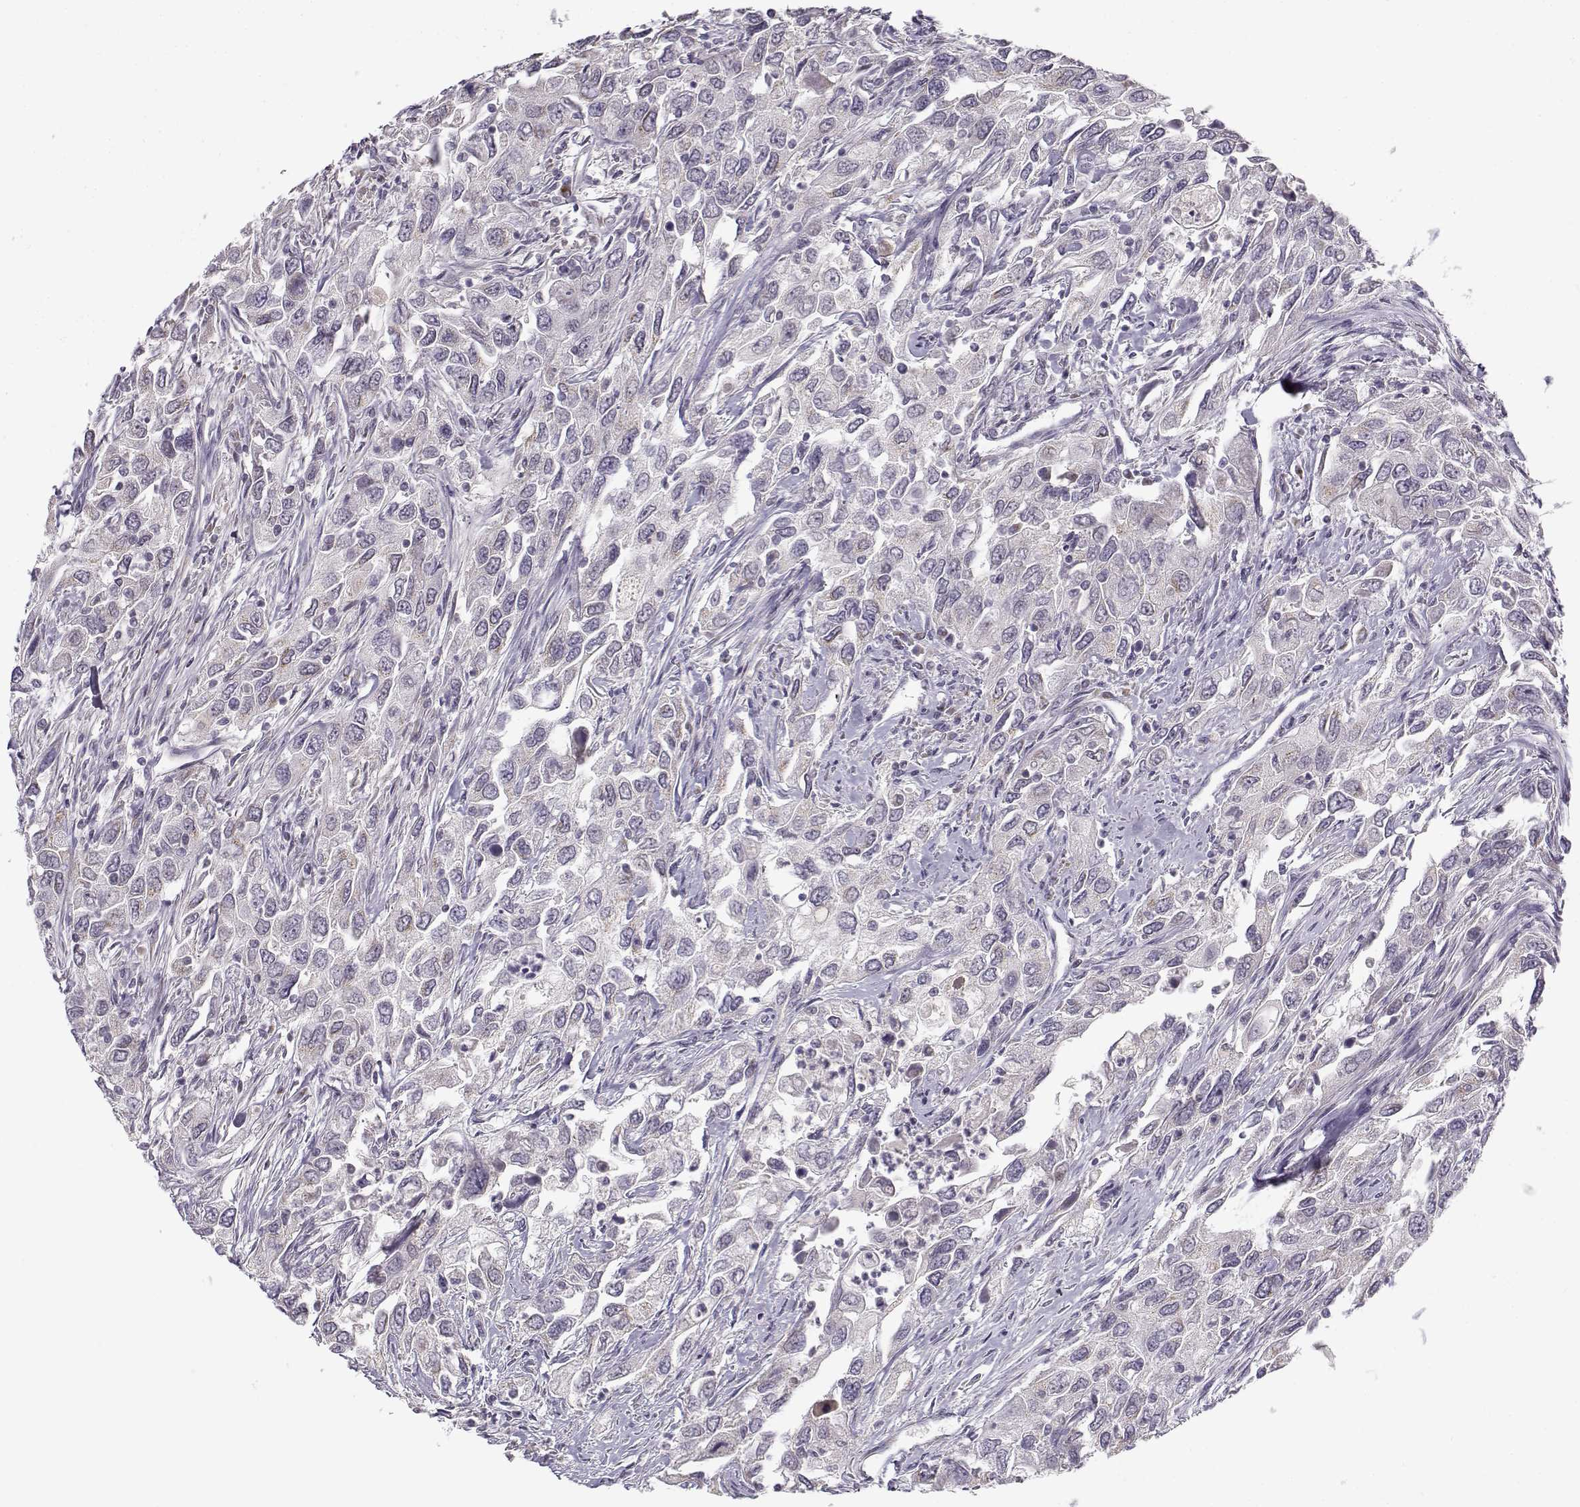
{"staining": {"intensity": "negative", "quantity": "<25%", "location": "cytoplasmic/membranous"}, "tissue": "urothelial cancer", "cell_type": "Tumor cells", "image_type": "cancer", "snomed": [{"axis": "morphology", "description": "Urothelial carcinoma, High grade"}, {"axis": "topography", "description": "Urinary bladder"}], "caption": "An immunohistochemistry (IHC) image of urothelial carcinoma (high-grade) is shown. There is no staining in tumor cells of urothelial carcinoma (high-grade).", "gene": "SLC4A5", "patient": {"sex": "male", "age": 76}}